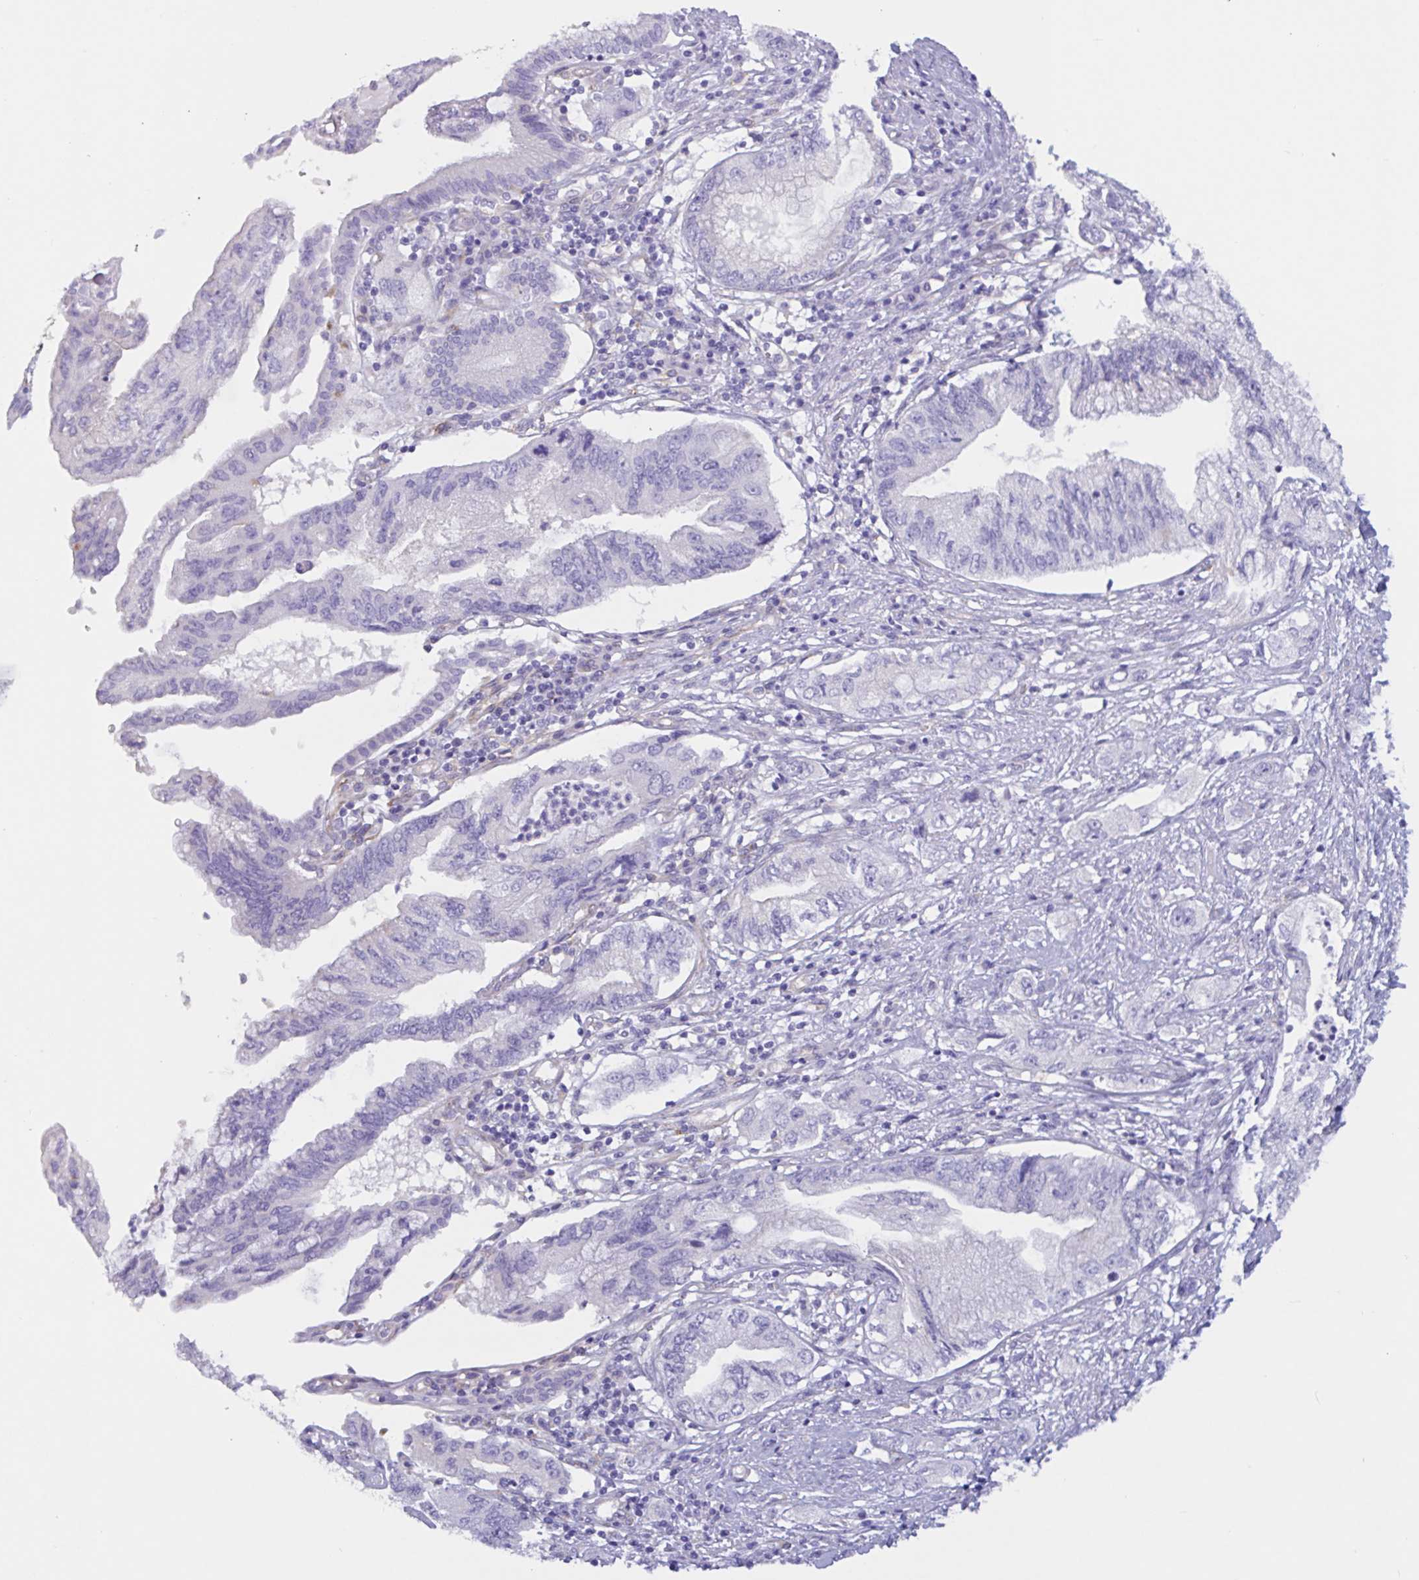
{"staining": {"intensity": "negative", "quantity": "none", "location": "none"}, "tissue": "pancreatic cancer", "cell_type": "Tumor cells", "image_type": "cancer", "snomed": [{"axis": "morphology", "description": "Adenocarcinoma, NOS"}, {"axis": "topography", "description": "Pancreas"}], "caption": "This image is of adenocarcinoma (pancreatic) stained with IHC to label a protein in brown with the nuclei are counter-stained blue. There is no staining in tumor cells. (Brightfield microscopy of DAB (3,3'-diaminobenzidine) immunohistochemistry (IHC) at high magnification).", "gene": "RPL22L1", "patient": {"sex": "female", "age": 73}}